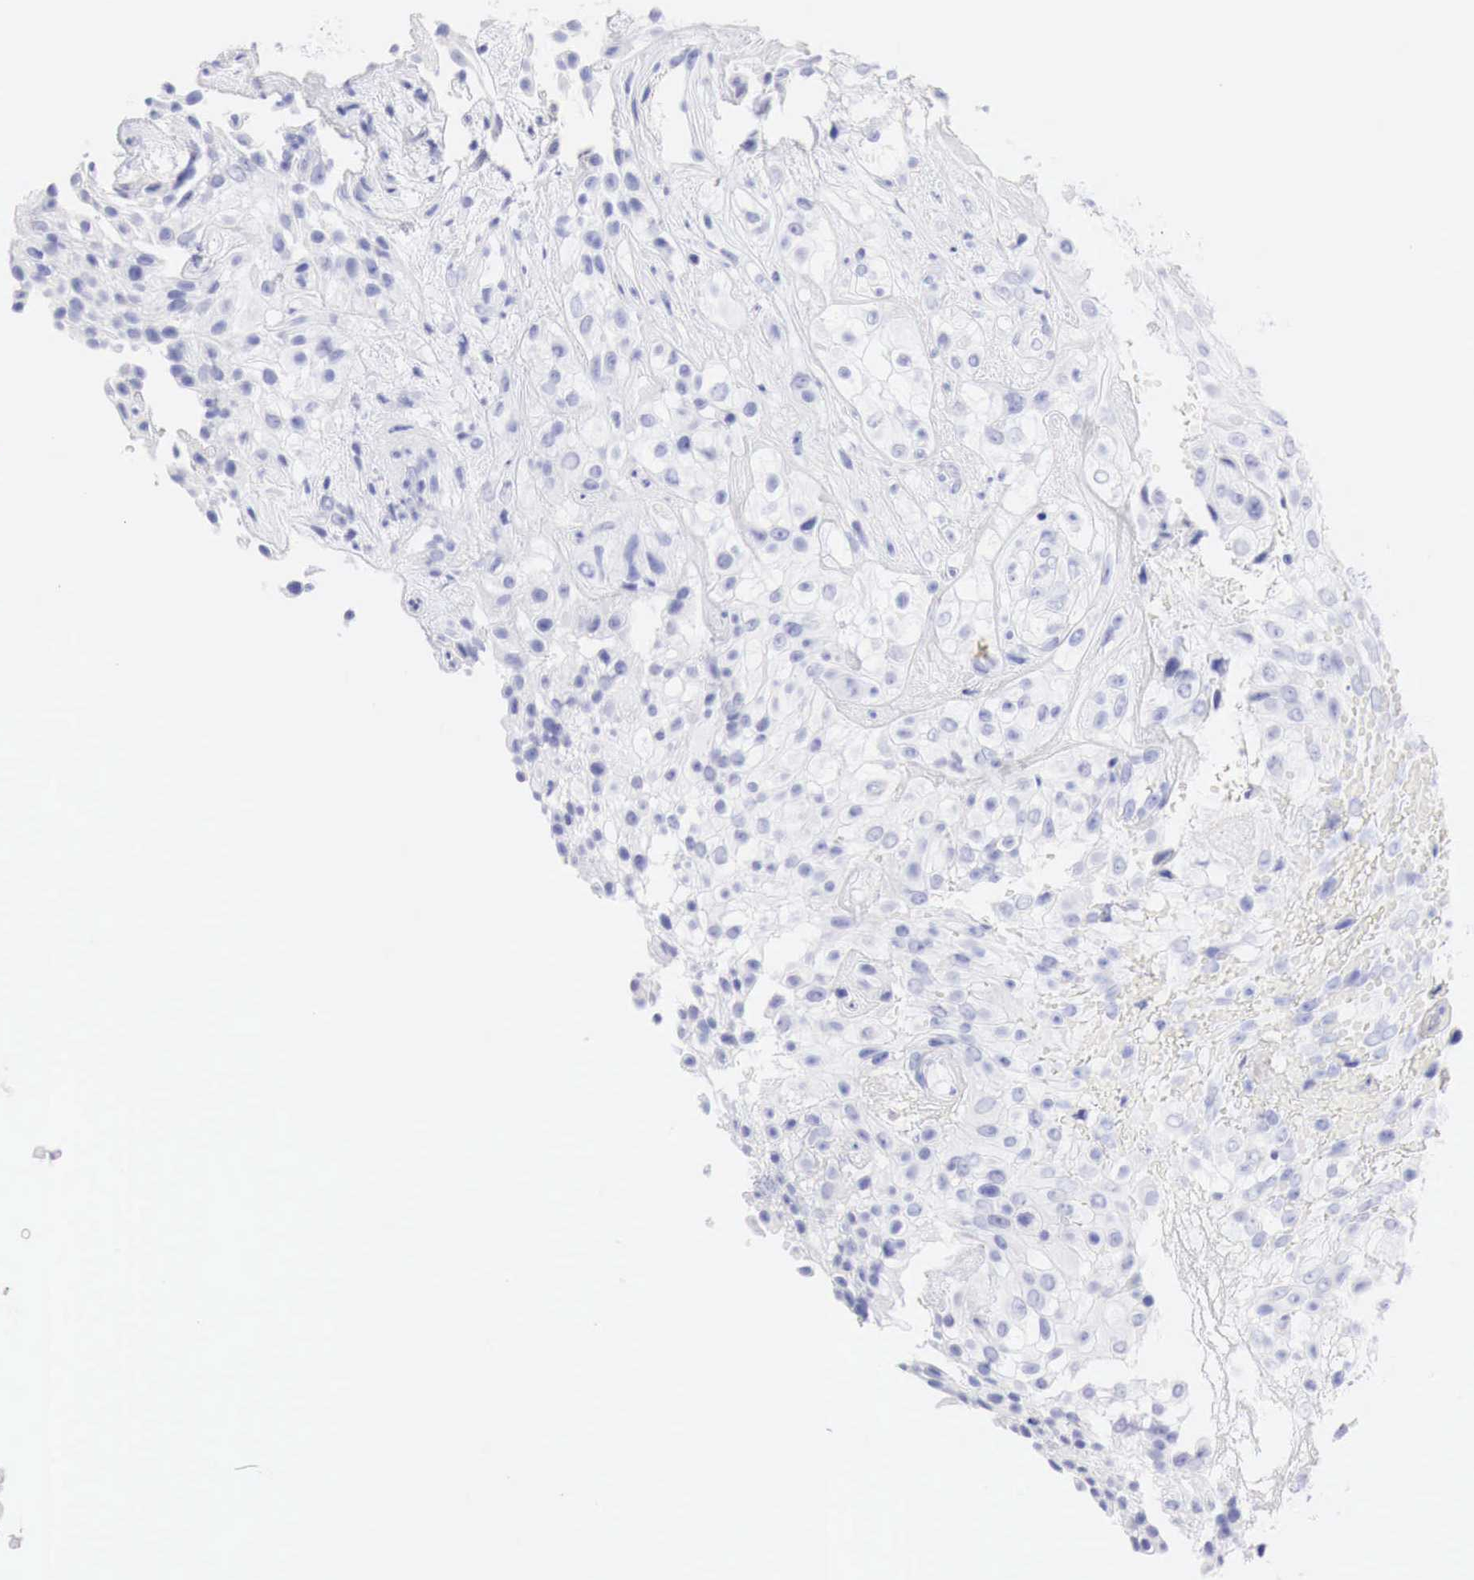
{"staining": {"intensity": "negative", "quantity": "none", "location": "none"}, "tissue": "urothelial cancer", "cell_type": "Tumor cells", "image_type": "cancer", "snomed": [{"axis": "morphology", "description": "Urothelial carcinoma, High grade"}, {"axis": "topography", "description": "Urinary bladder"}], "caption": "Urothelial cancer was stained to show a protein in brown. There is no significant staining in tumor cells.", "gene": "CDKN2A", "patient": {"sex": "male", "age": 56}}